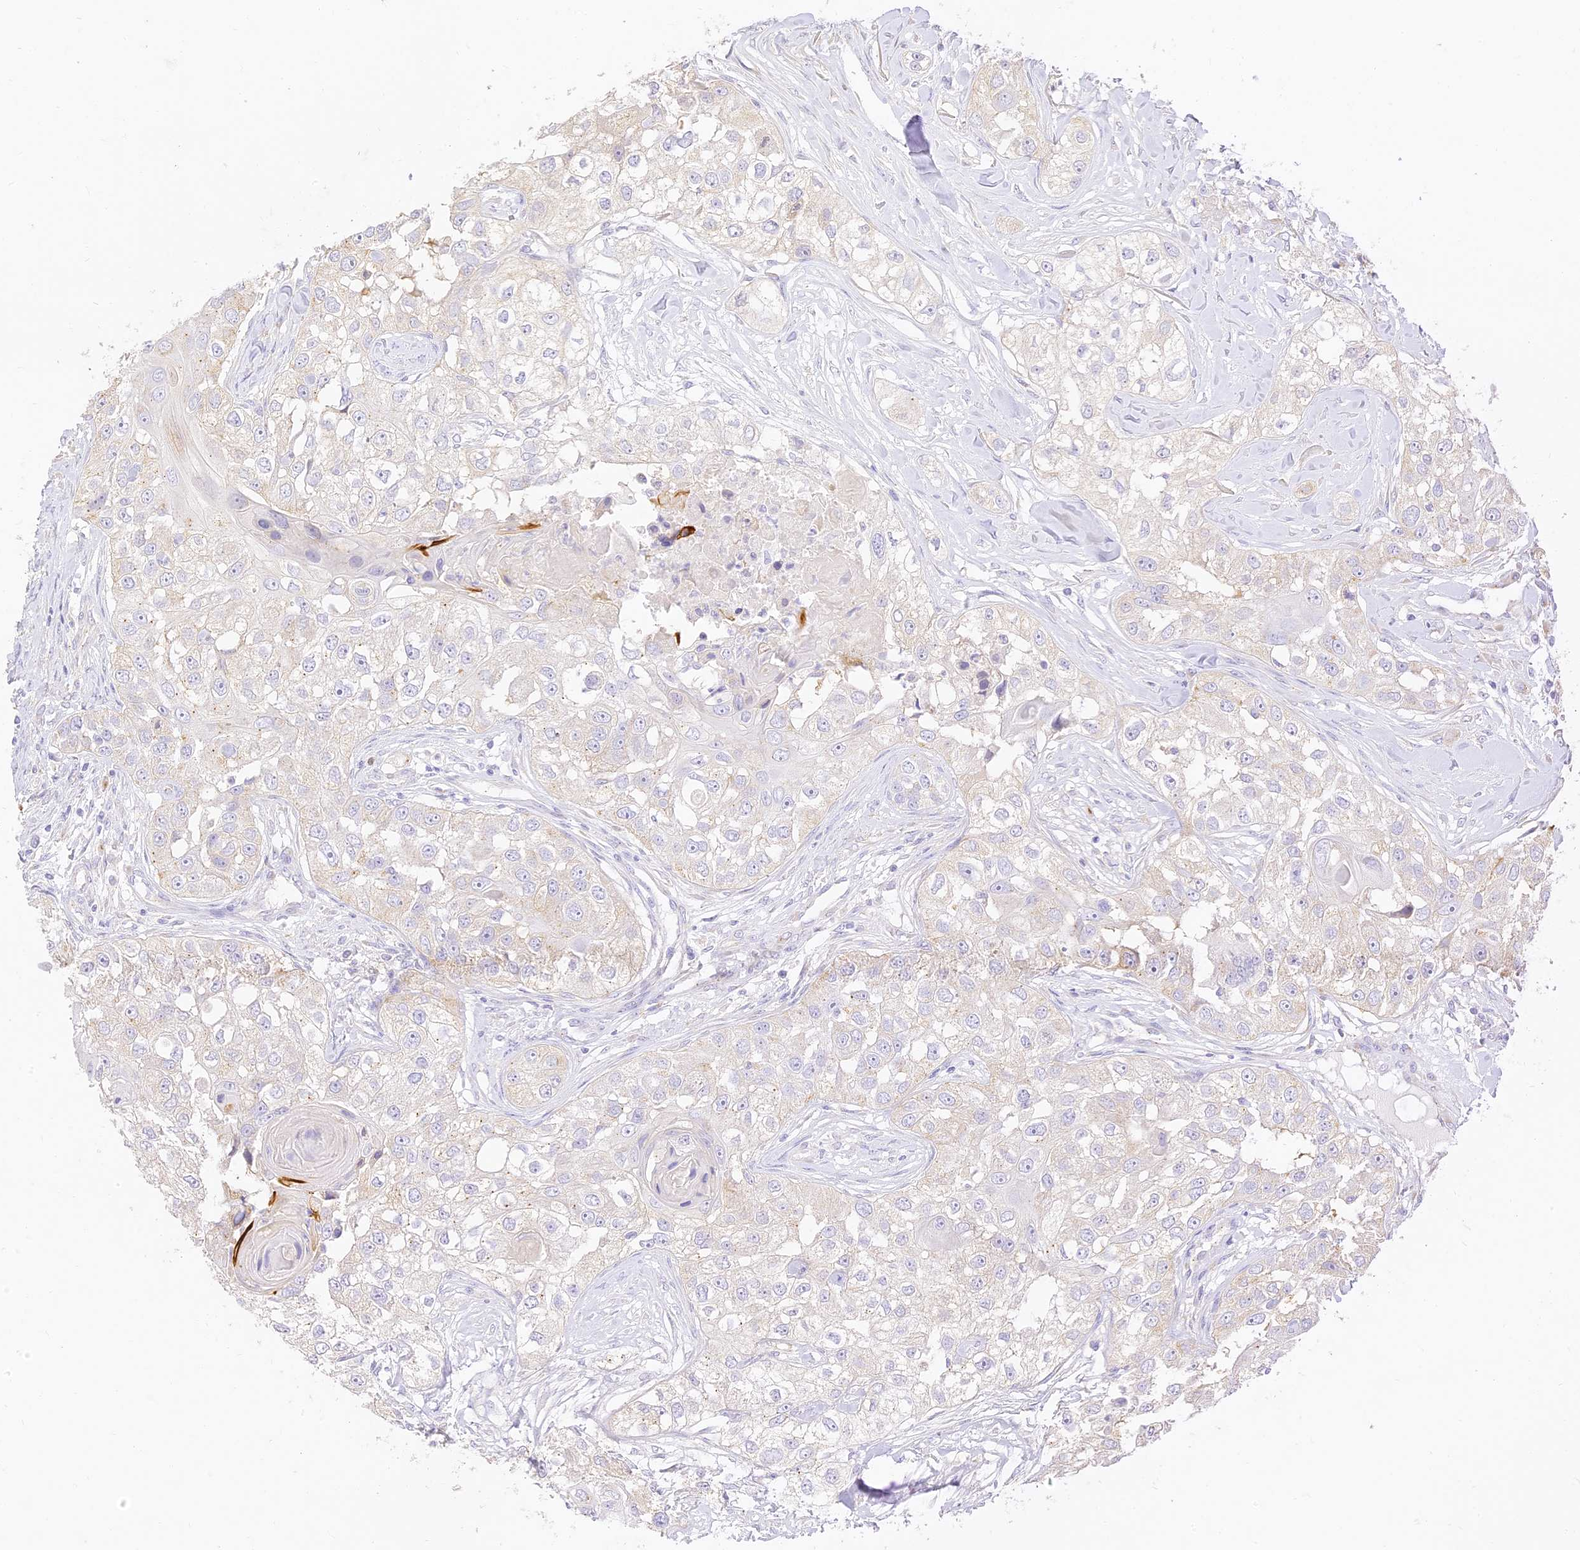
{"staining": {"intensity": "negative", "quantity": "none", "location": "none"}, "tissue": "head and neck cancer", "cell_type": "Tumor cells", "image_type": "cancer", "snomed": [{"axis": "morphology", "description": "Normal tissue, NOS"}, {"axis": "morphology", "description": "Squamous cell carcinoma, NOS"}, {"axis": "topography", "description": "Skeletal muscle"}, {"axis": "topography", "description": "Head-Neck"}], "caption": "IHC micrograph of human head and neck cancer (squamous cell carcinoma) stained for a protein (brown), which demonstrates no expression in tumor cells.", "gene": "SEC13", "patient": {"sex": "male", "age": 51}}